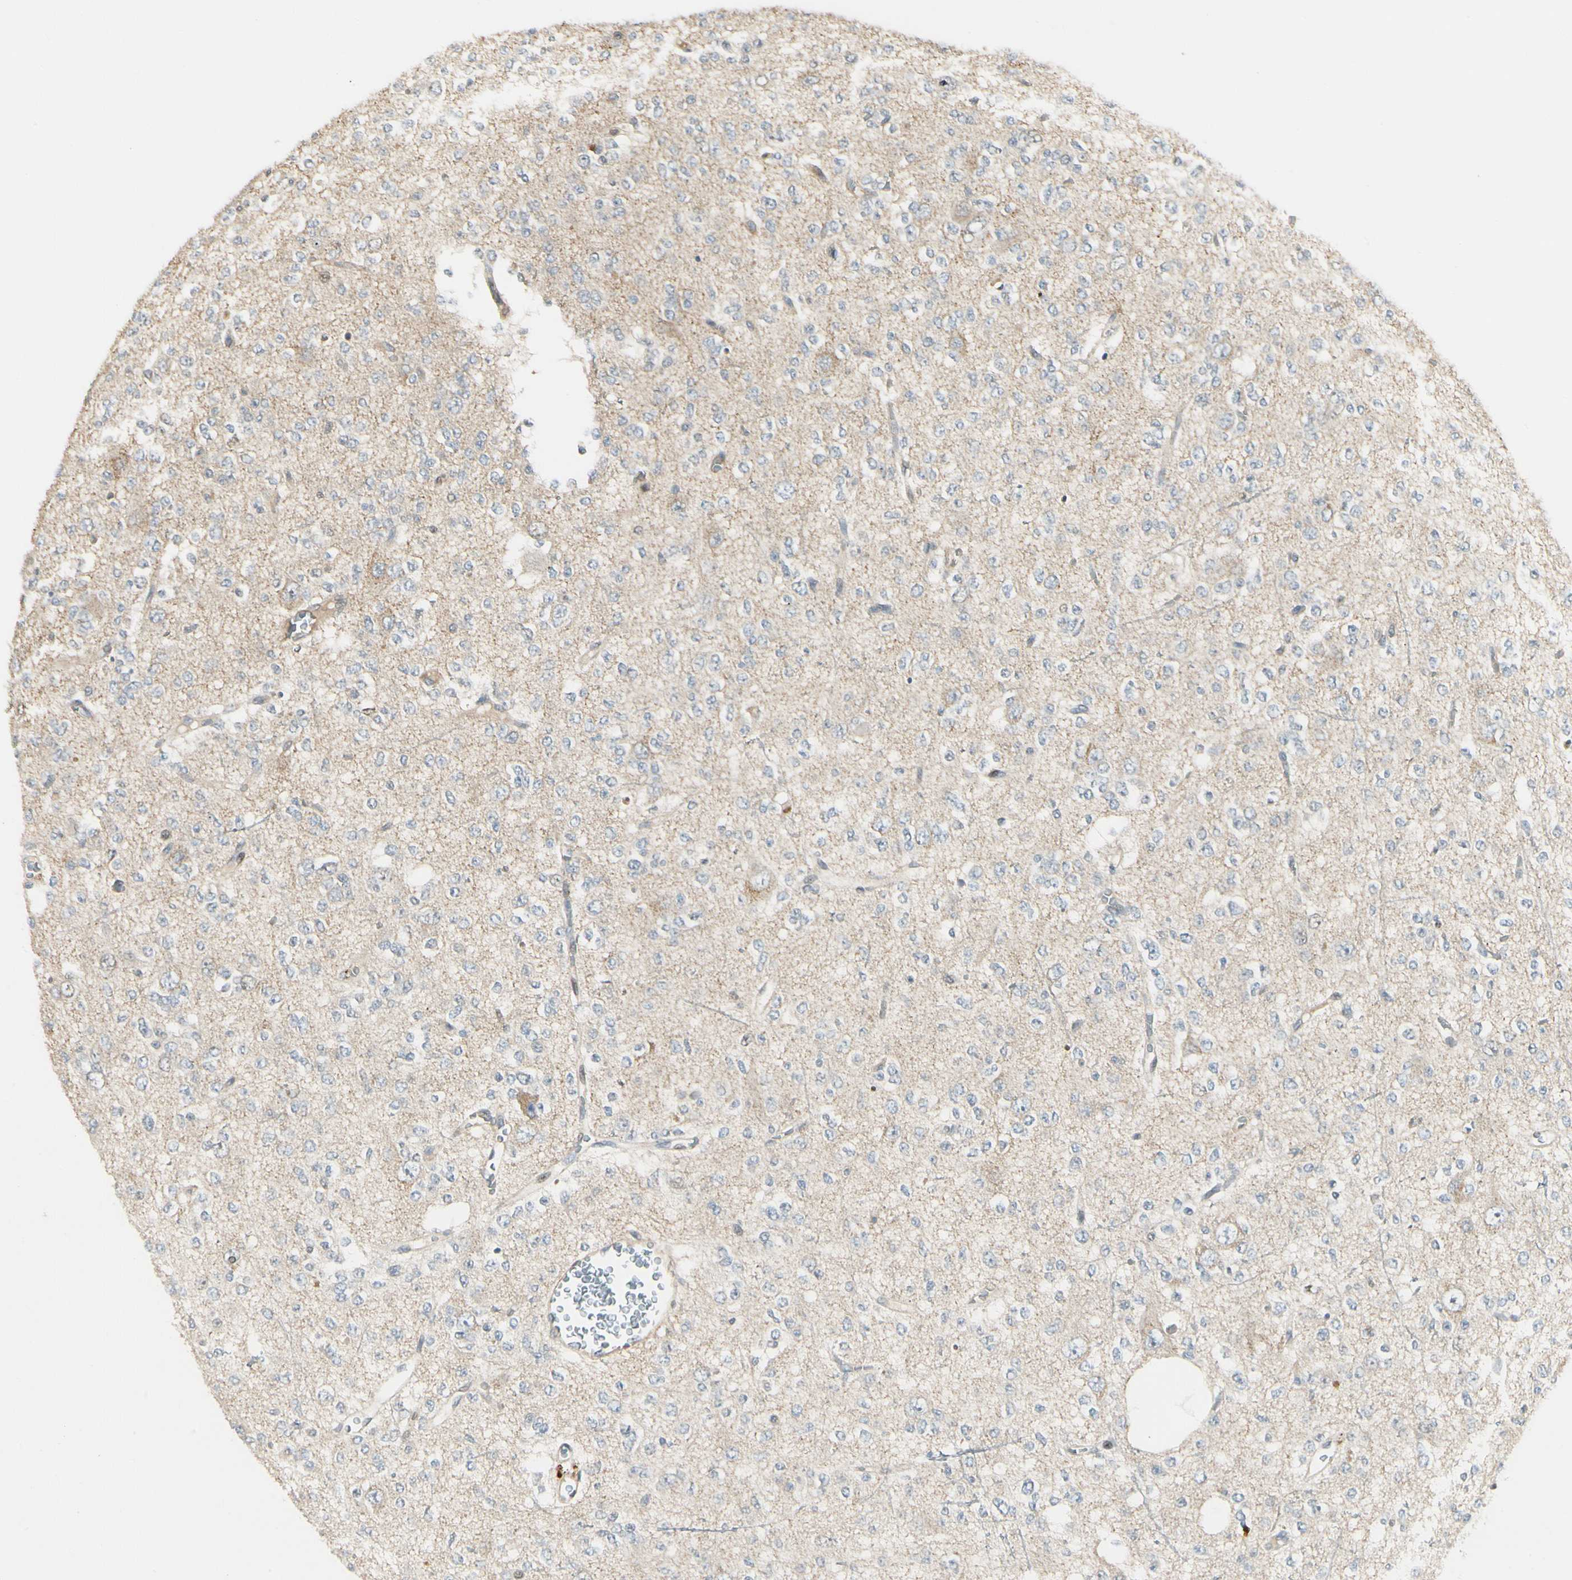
{"staining": {"intensity": "weak", "quantity": "<25%", "location": "cytoplasmic/membranous"}, "tissue": "glioma", "cell_type": "Tumor cells", "image_type": "cancer", "snomed": [{"axis": "morphology", "description": "Glioma, malignant, Low grade"}, {"axis": "topography", "description": "Brain"}], "caption": "Immunohistochemistry micrograph of malignant glioma (low-grade) stained for a protein (brown), which reveals no positivity in tumor cells.", "gene": "P4HA3", "patient": {"sex": "male", "age": 38}}